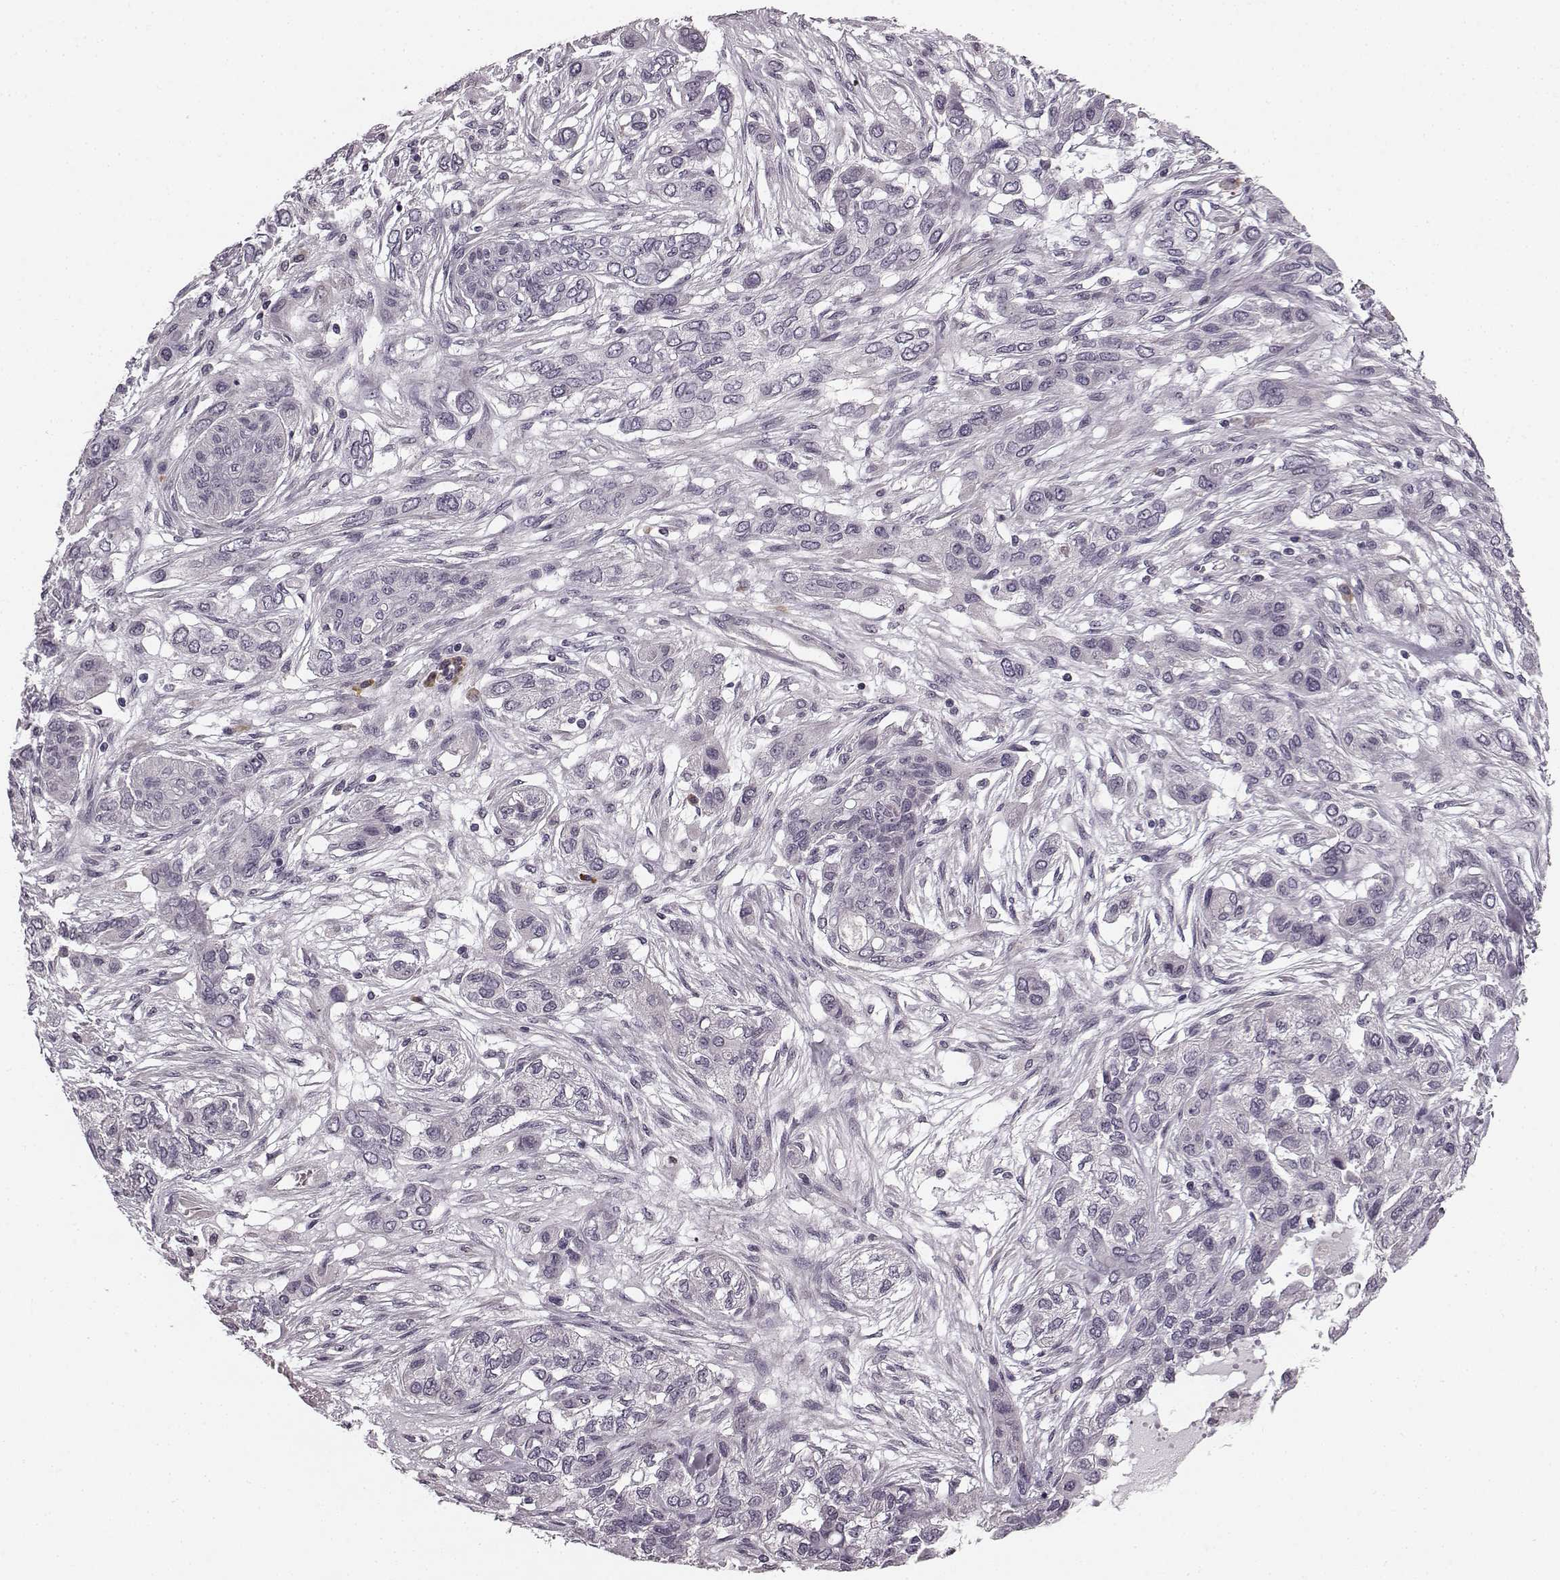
{"staining": {"intensity": "negative", "quantity": "none", "location": "none"}, "tissue": "lung cancer", "cell_type": "Tumor cells", "image_type": "cancer", "snomed": [{"axis": "morphology", "description": "Squamous cell carcinoma, NOS"}, {"axis": "topography", "description": "Lung"}], "caption": "This is a photomicrograph of immunohistochemistry (IHC) staining of lung cancer, which shows no expression in tumor cells. The staining is performed using DAB (3,3'-diaminobenzidine) brown chromogen with nuclei counter-stained in using hematoxylin.", "gene": "FAM234B", "patient": {"sex": "female", "age": 70}}